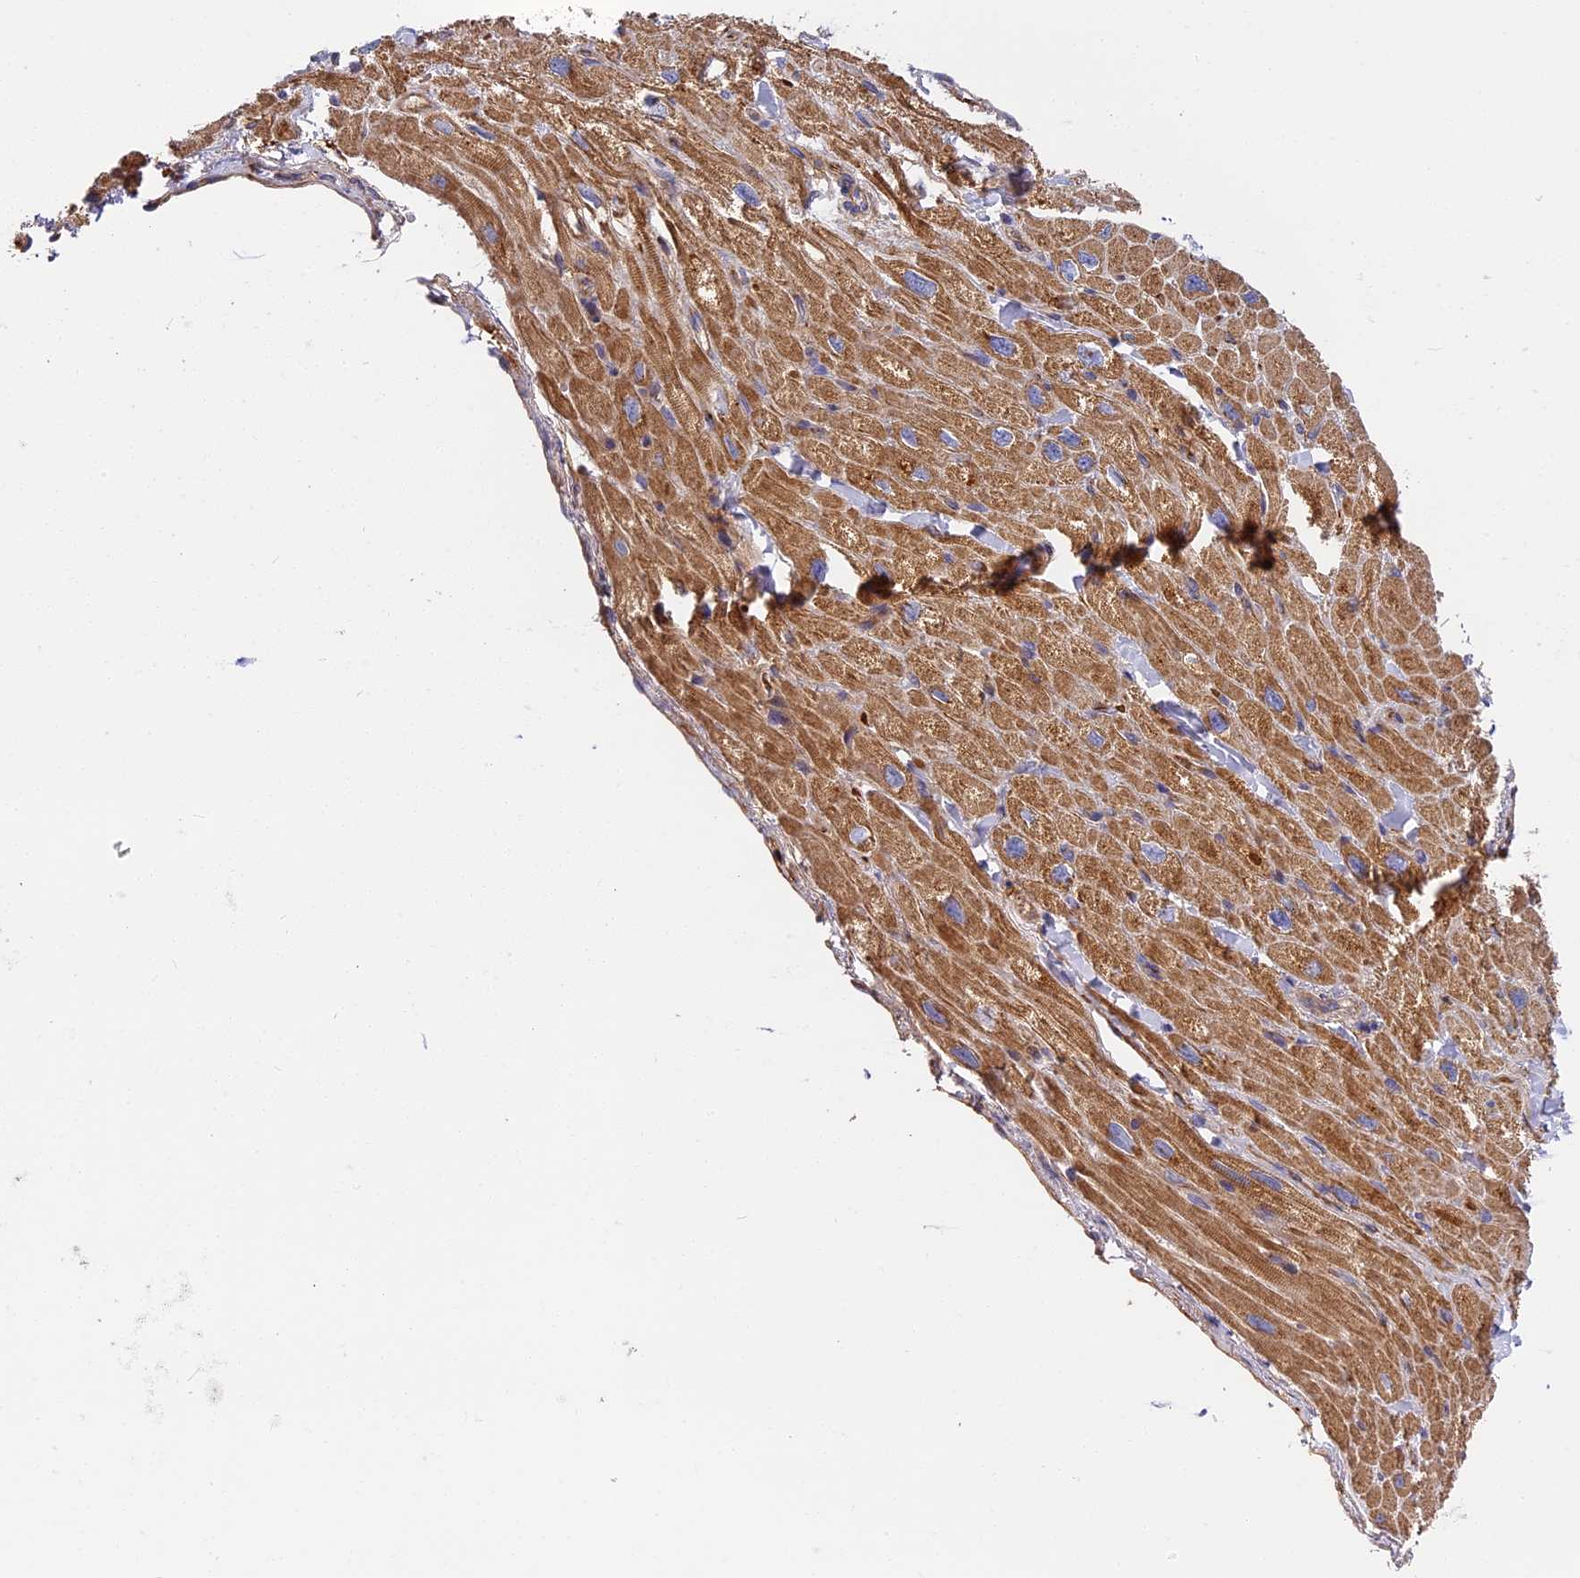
{"staining": {"intensity": "moderate", "quantity": ">75%", "location": "cytoplasmic/membranous"}, "tissue": "heart muscle", "cell_type": "Cardiomyocytes", "image_type": "normal", "snomed": [{"axis": "morphology", "description": "Normal tissue, NOS"}, {"axis": "topography", "description": "Heart"}], "caption": "Immunohistochemical staining of normal human heart muscle displays >75% levels of moderate cytoplasmic/membranous protein expression in approximately >75% of cardiomyocytes. (Stains: DAB (3,3'-diaminobenzidine) in brown, nuclei in blue, Microscopy: brightfield microscopy at high magnification).", "gene": "MISP3", "patient": {"sex": "male", "age": 65}}